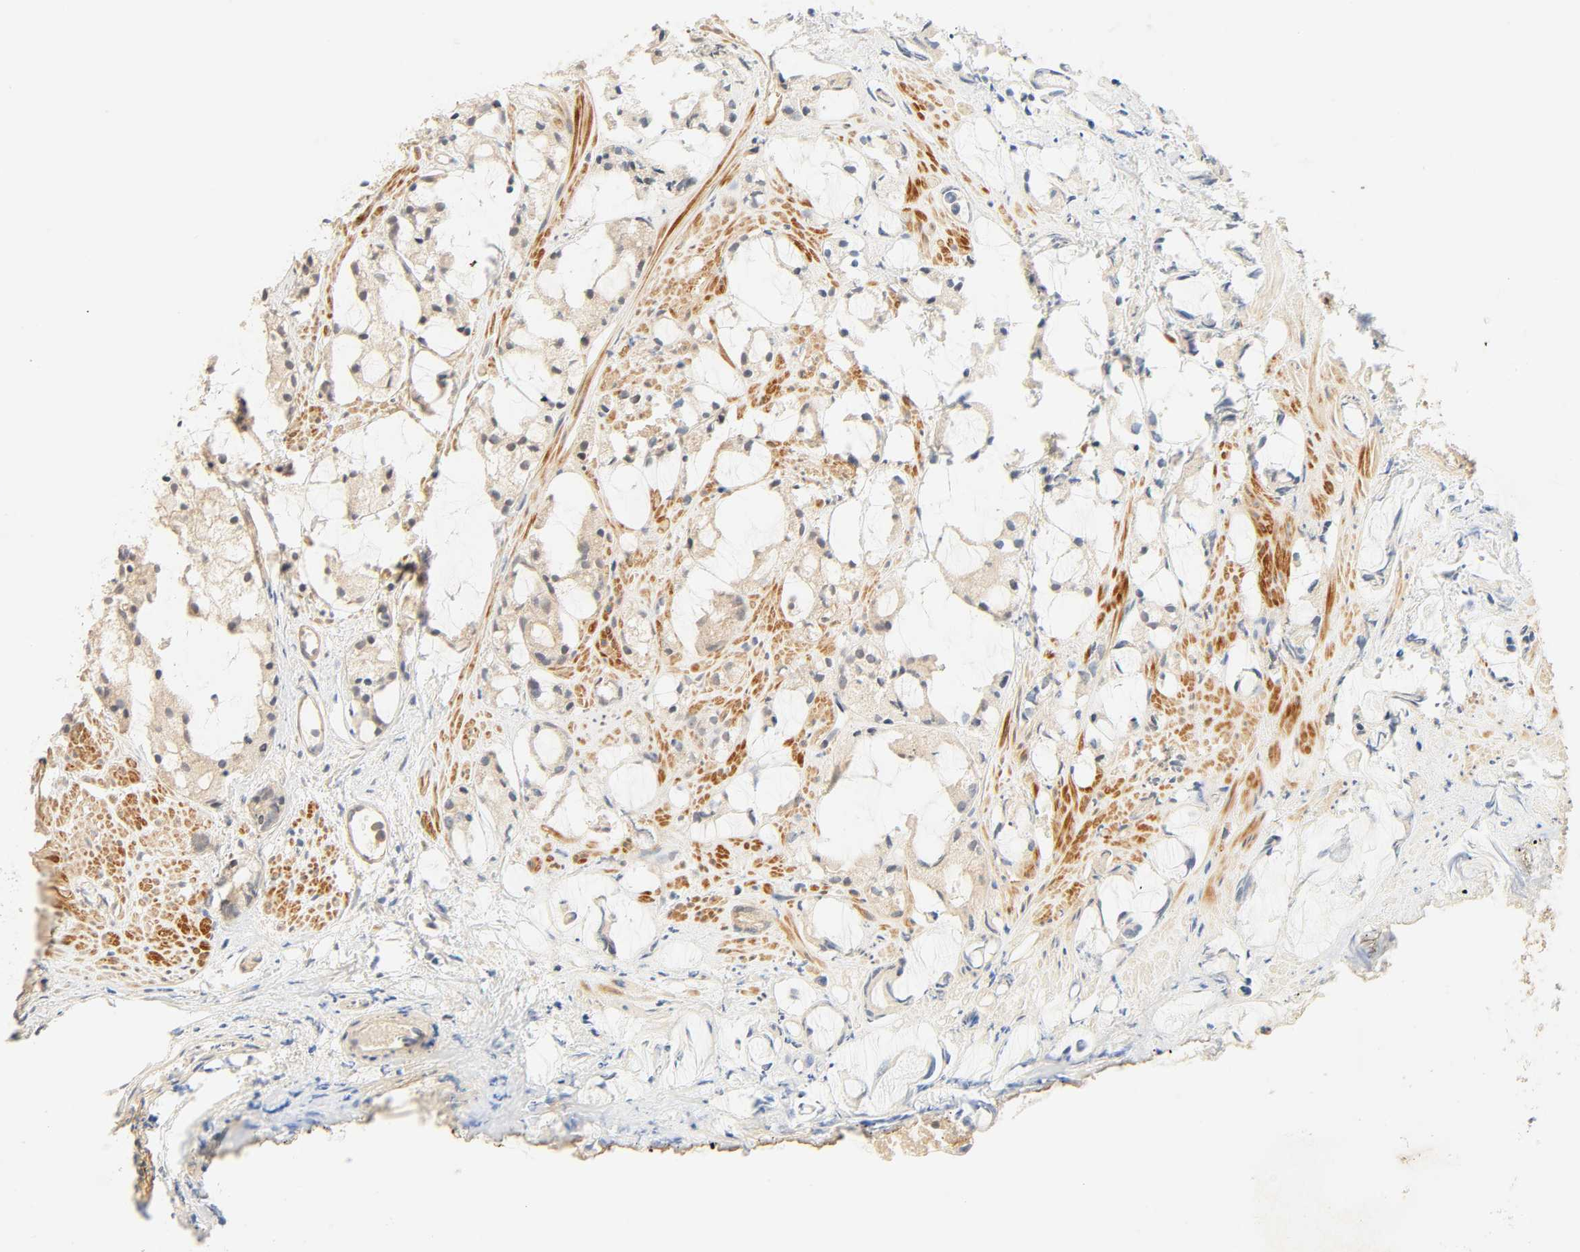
{"staining": {"intensity": "weak", "quantity": "25%-75%", "location": "cytoplasmic/membranous"}, "tissue": "prostate cancer", "cell_type": "Tumor cells", "image_type": "cancer", "snomed": [{"axis": "morphology", "description": "Adenocarcinoma, High grade"}, {"axis": "topography", "description": "Prostate"}], "caption": "Immunohistochemistry (IHC) image of high-grade adenocarcinoma (prostate) stained for a protein (brown), which exhibits low levels of weak cytoplasmic/membranous expression in about 25%-75% of tumor cells.", "gene": "CACNA1G", "patient": {"sex": "male", "age": 85}}